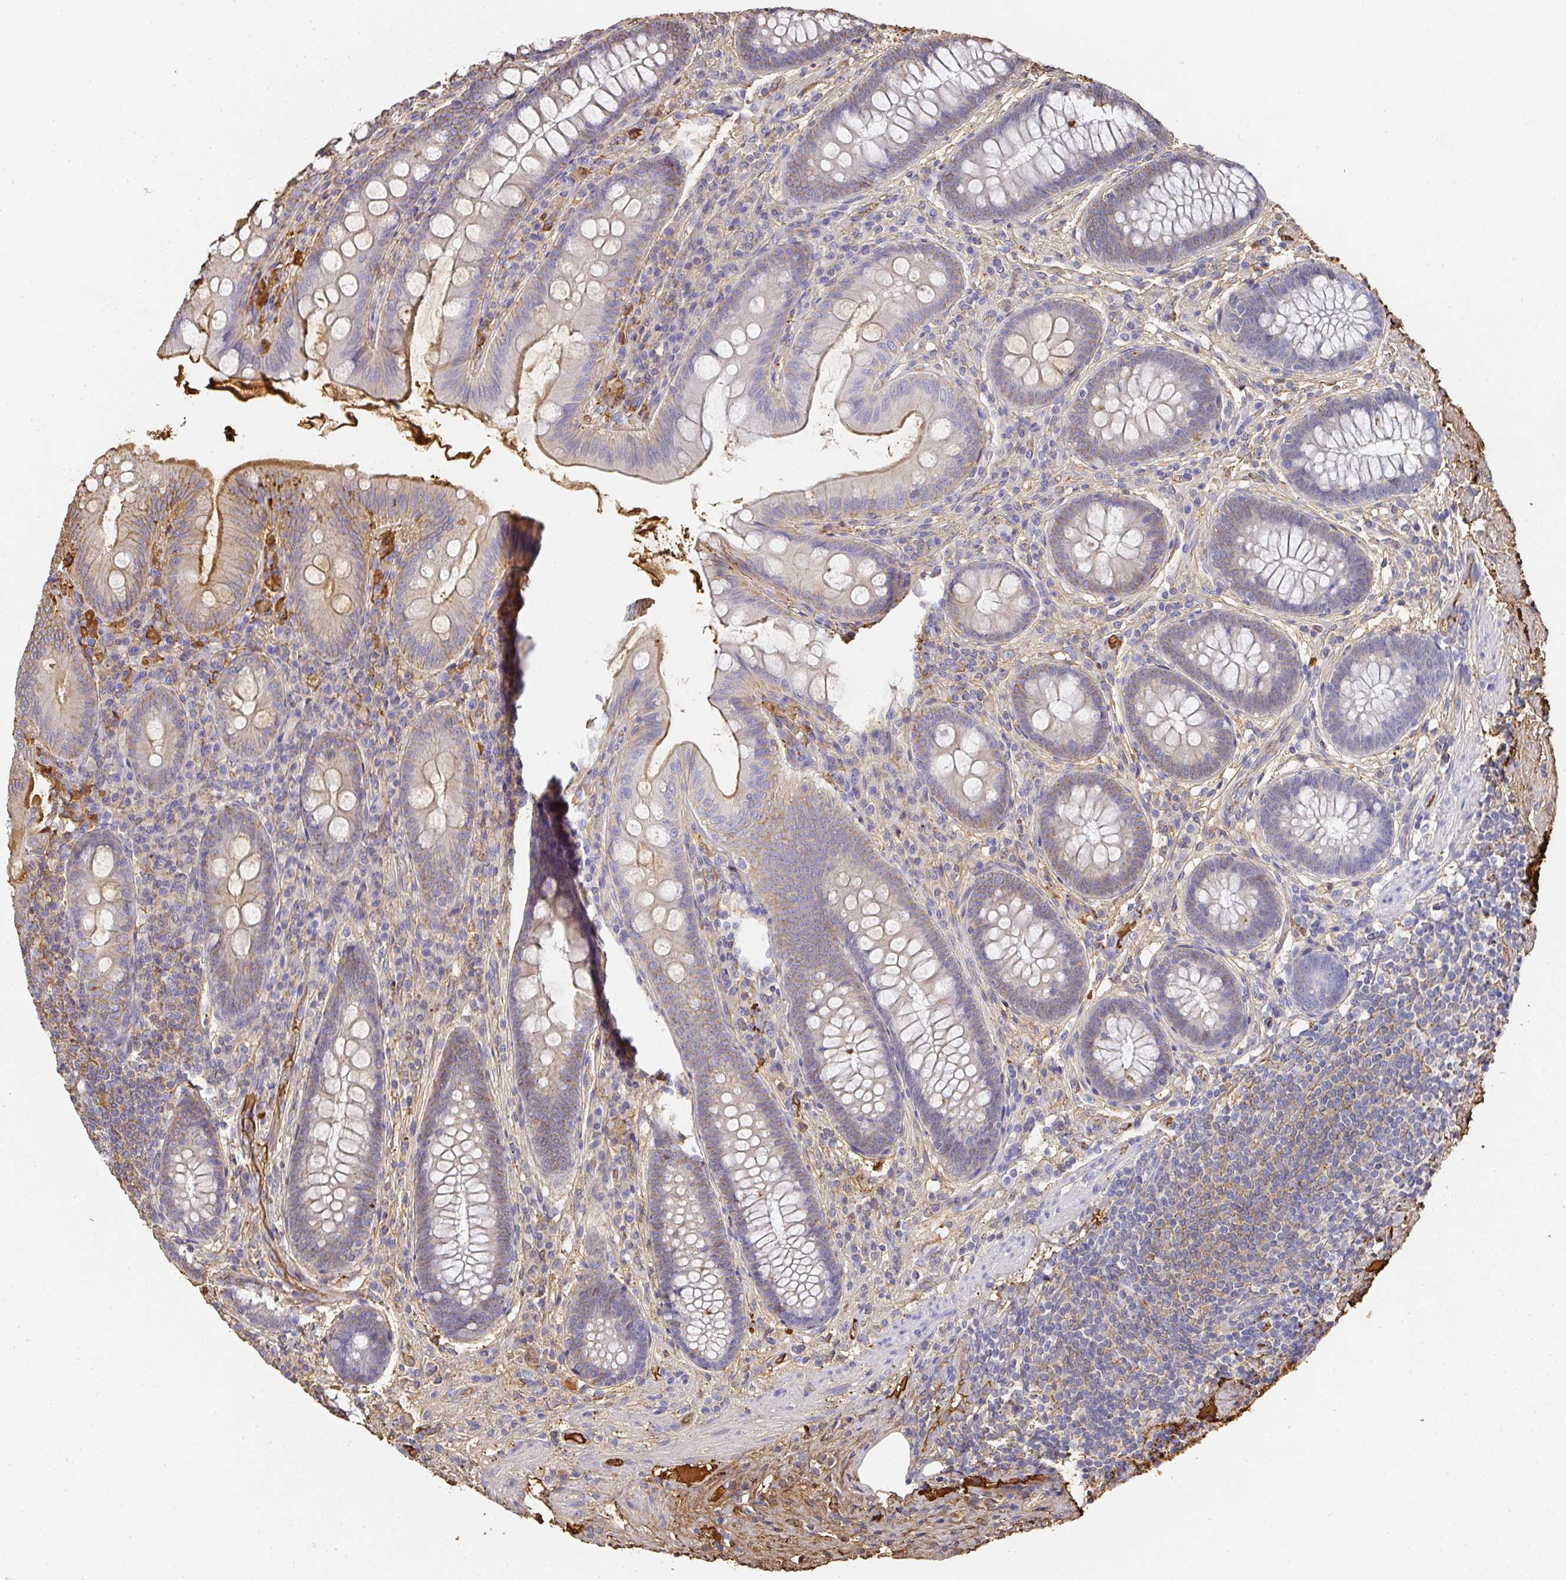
{"staining": {"intensity": "moderate", "quantity": "25%-75%", "location": "cytoplasmic/membranous"}, "tissue": "appendix", "cell_type": "Glandular cells", "image_type": "normal", "snomed": [{"axis": "morphology", "description": "Normal tissue, NOS"}, {"axis": "topography", "description": "Appendix"}], "caption": "Human appendix stained for a protein (brown) exhibits moderate cytoplasmic/membranous positive expression in about 25%-75% of glandular cells.", "gene": "ALB", "patient": {"sex": "male", "age": 71}}